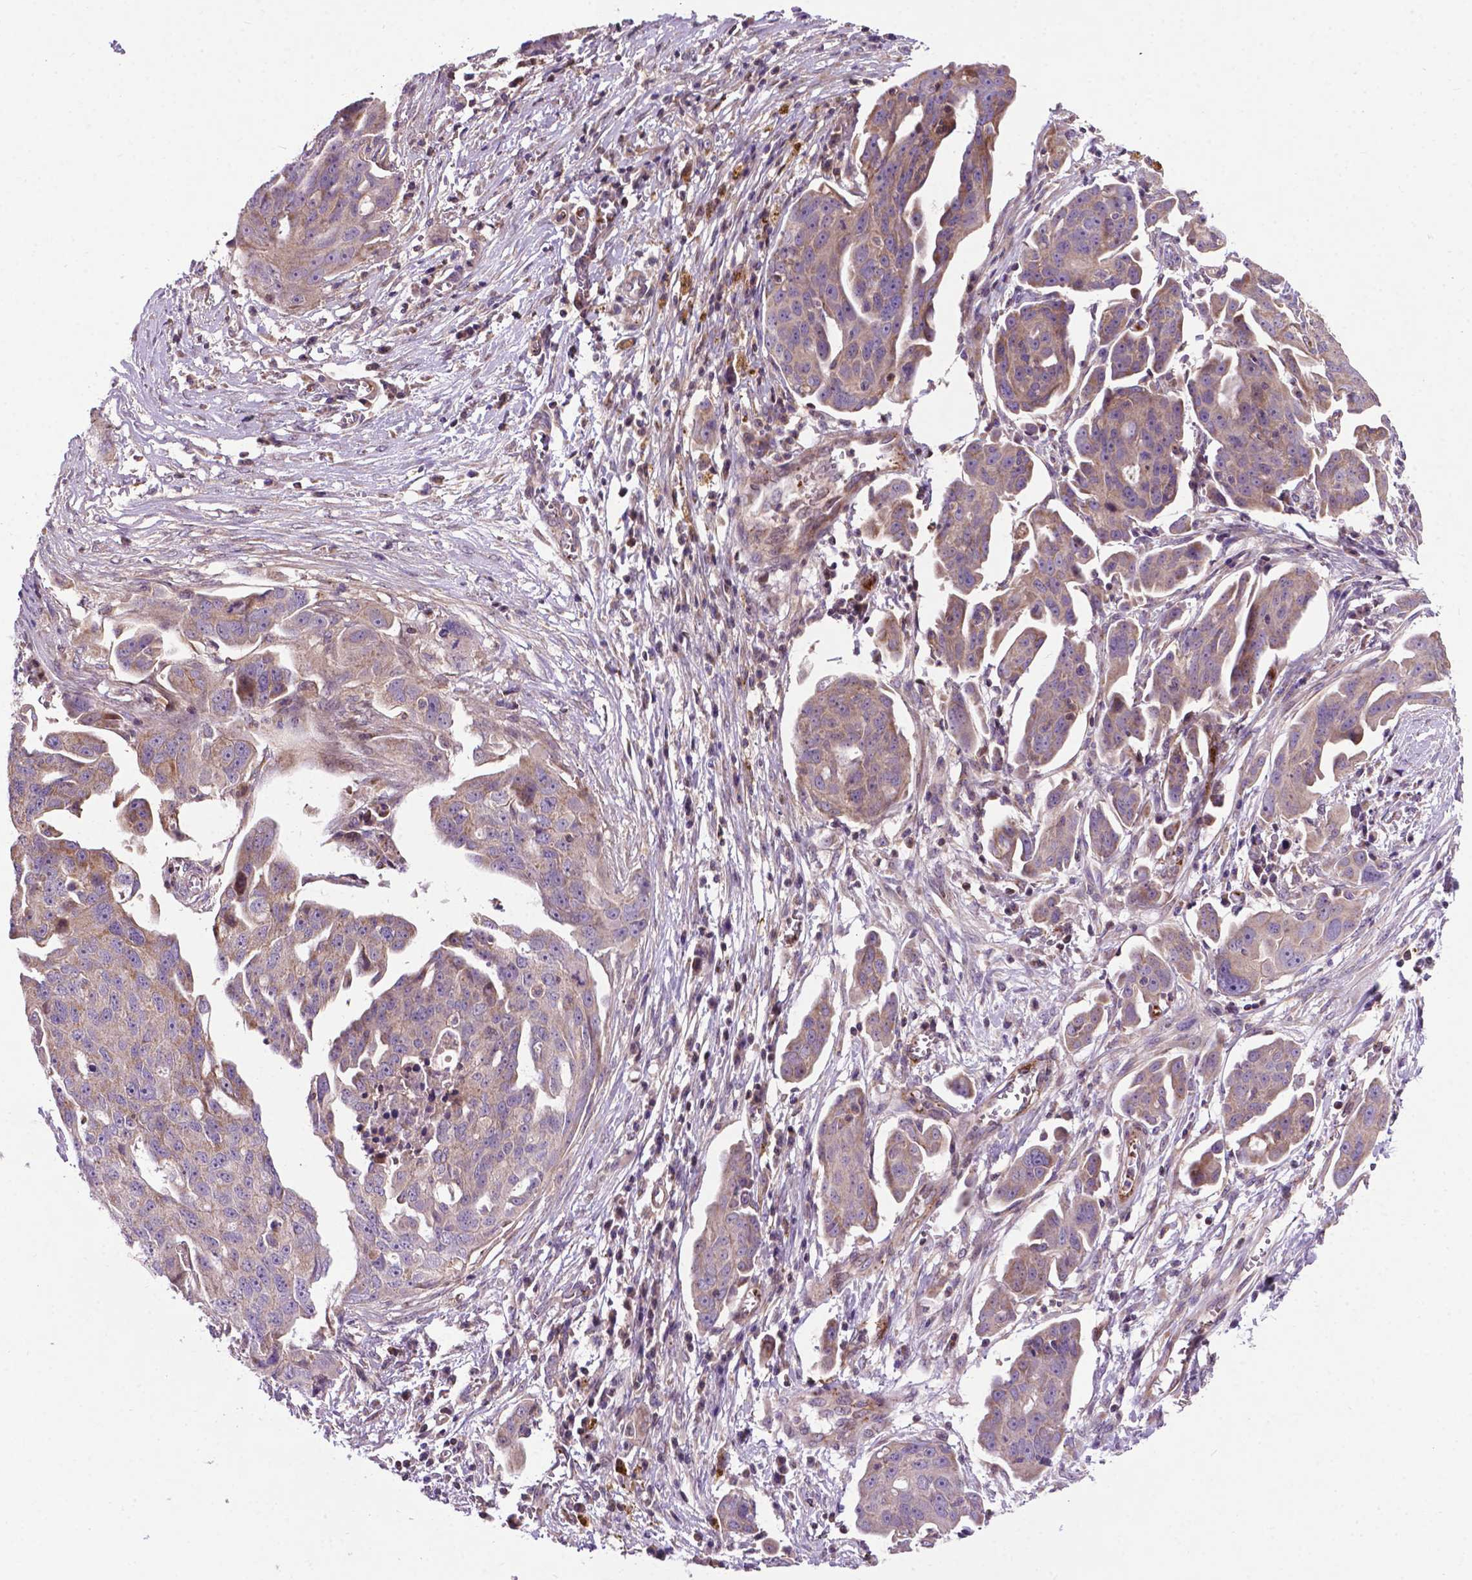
{"staining": {"intensity": "weak", "quantity": "25%-75%", "location": "cytoplasmic/membranous"}, "tissue": "ovarian cancer", "cell_type": "Tumor cells", "image_type": "cancer", "snomed": [{"axis": "morphology", "description": "Carcinoma, endometroid"}, {"axis": "topography", "description": "Ovary"}], "caption": "Immunohistochemical staining of ovarian cancer shows weak cytoplasmic/membranous protein positivity in about 25%-75% of tumor cells. (Brightfield microscopy of DAB IHC at high magnification).", "gene": "SPNS2", "patient": {"sex": "female", "age": 70}}